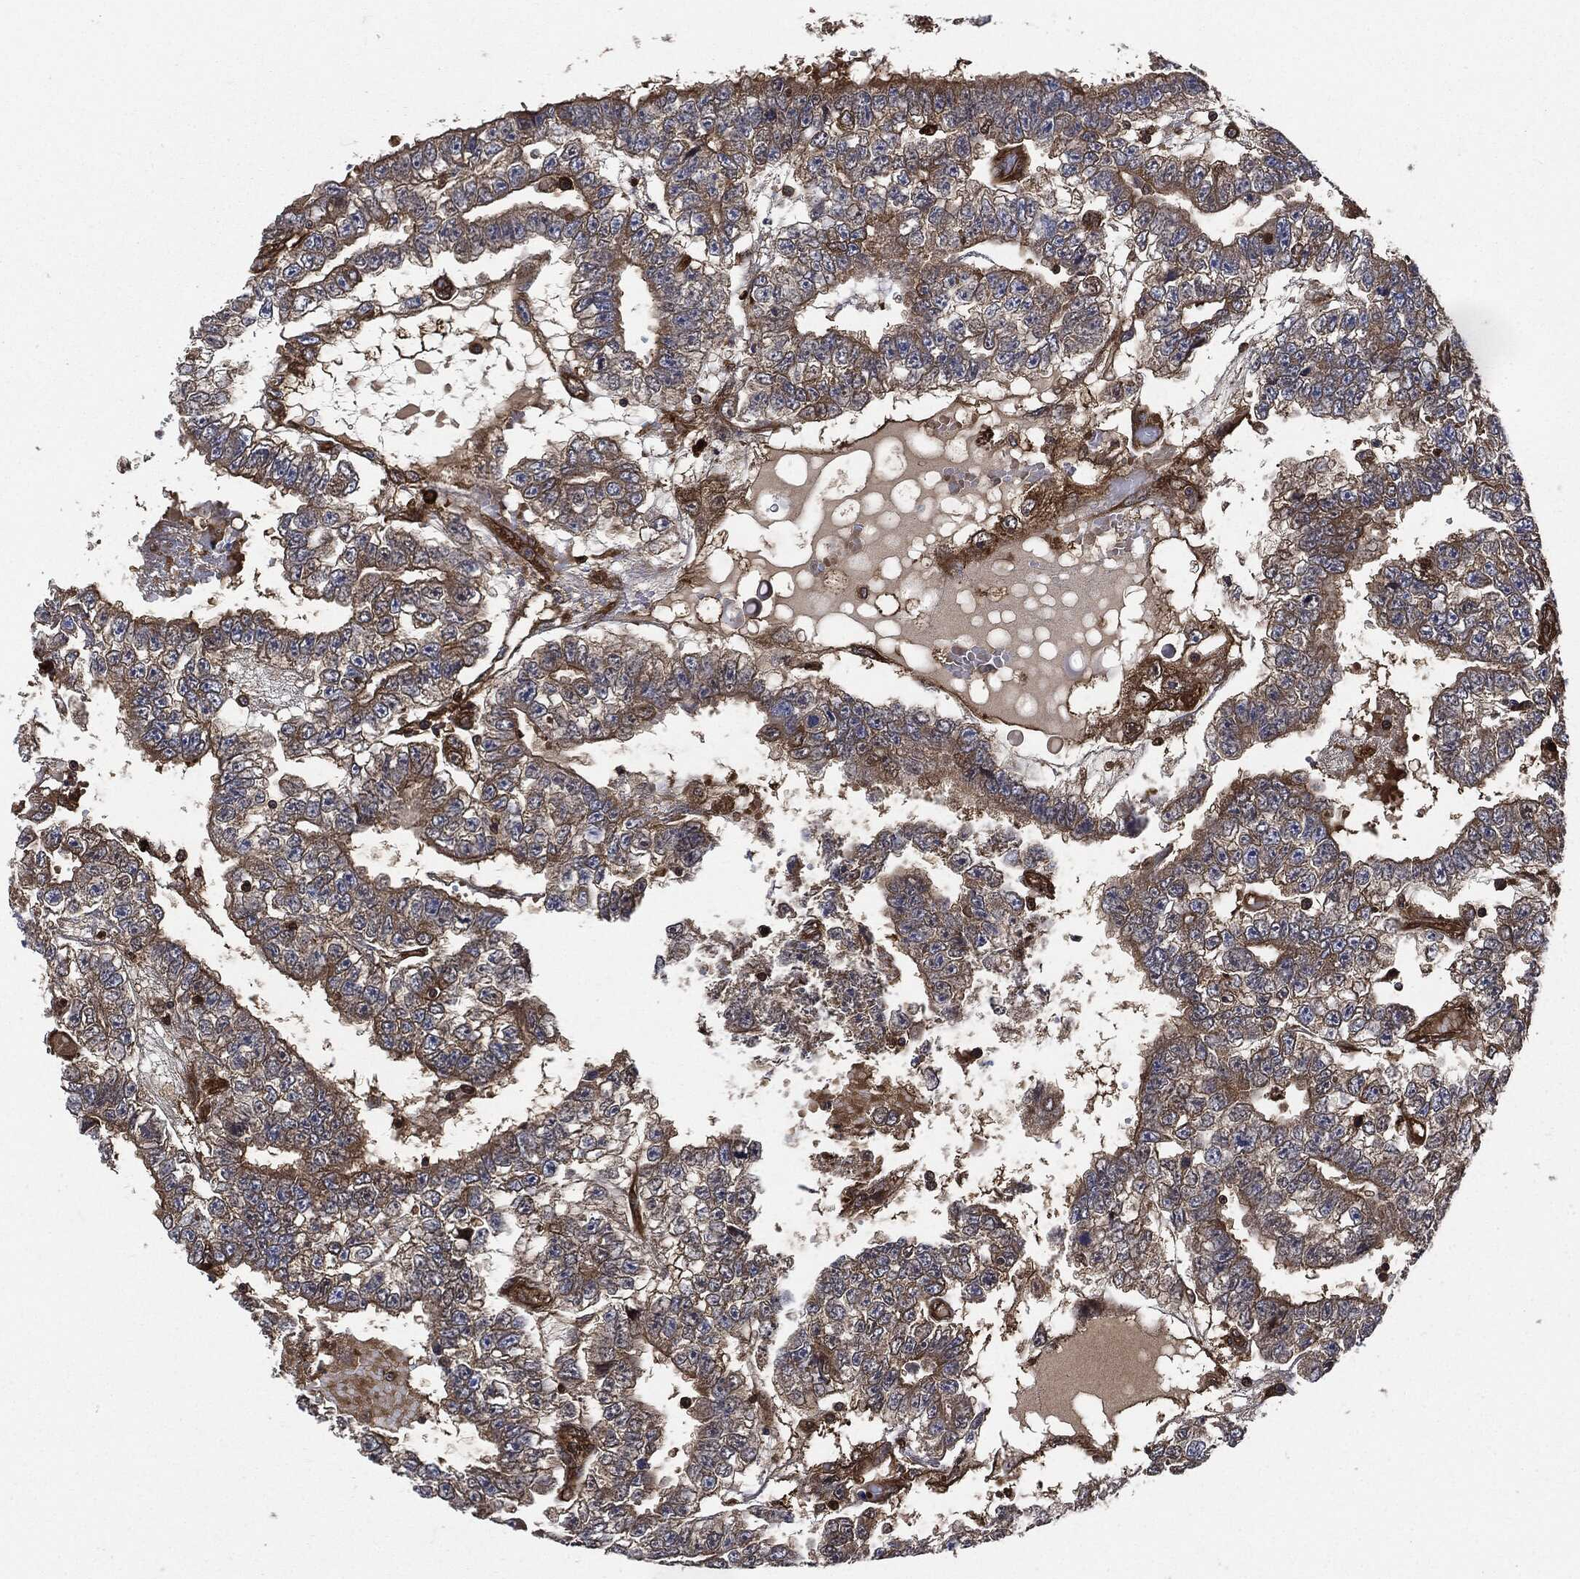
{"staining": {"intensity": "negative", "quantity": "none", "location": "none"}, "tissue": "testis cancer", "cell_type": "Tumor cells", "image_type": "cancer", "snomed": [{"axis": "morphology", "description": "Carcinoma, Embryonal, NOS"}, {"axis": "topography", "description": "Testis"}], "caption": "The immunohistochemistry (IHC) image has no significant positivity in tumor cells of testis cancer (embryonal carcinoma) tissue.", "gene": "XPNPEP1", "patient": {"sex": "male", "age": 25}}